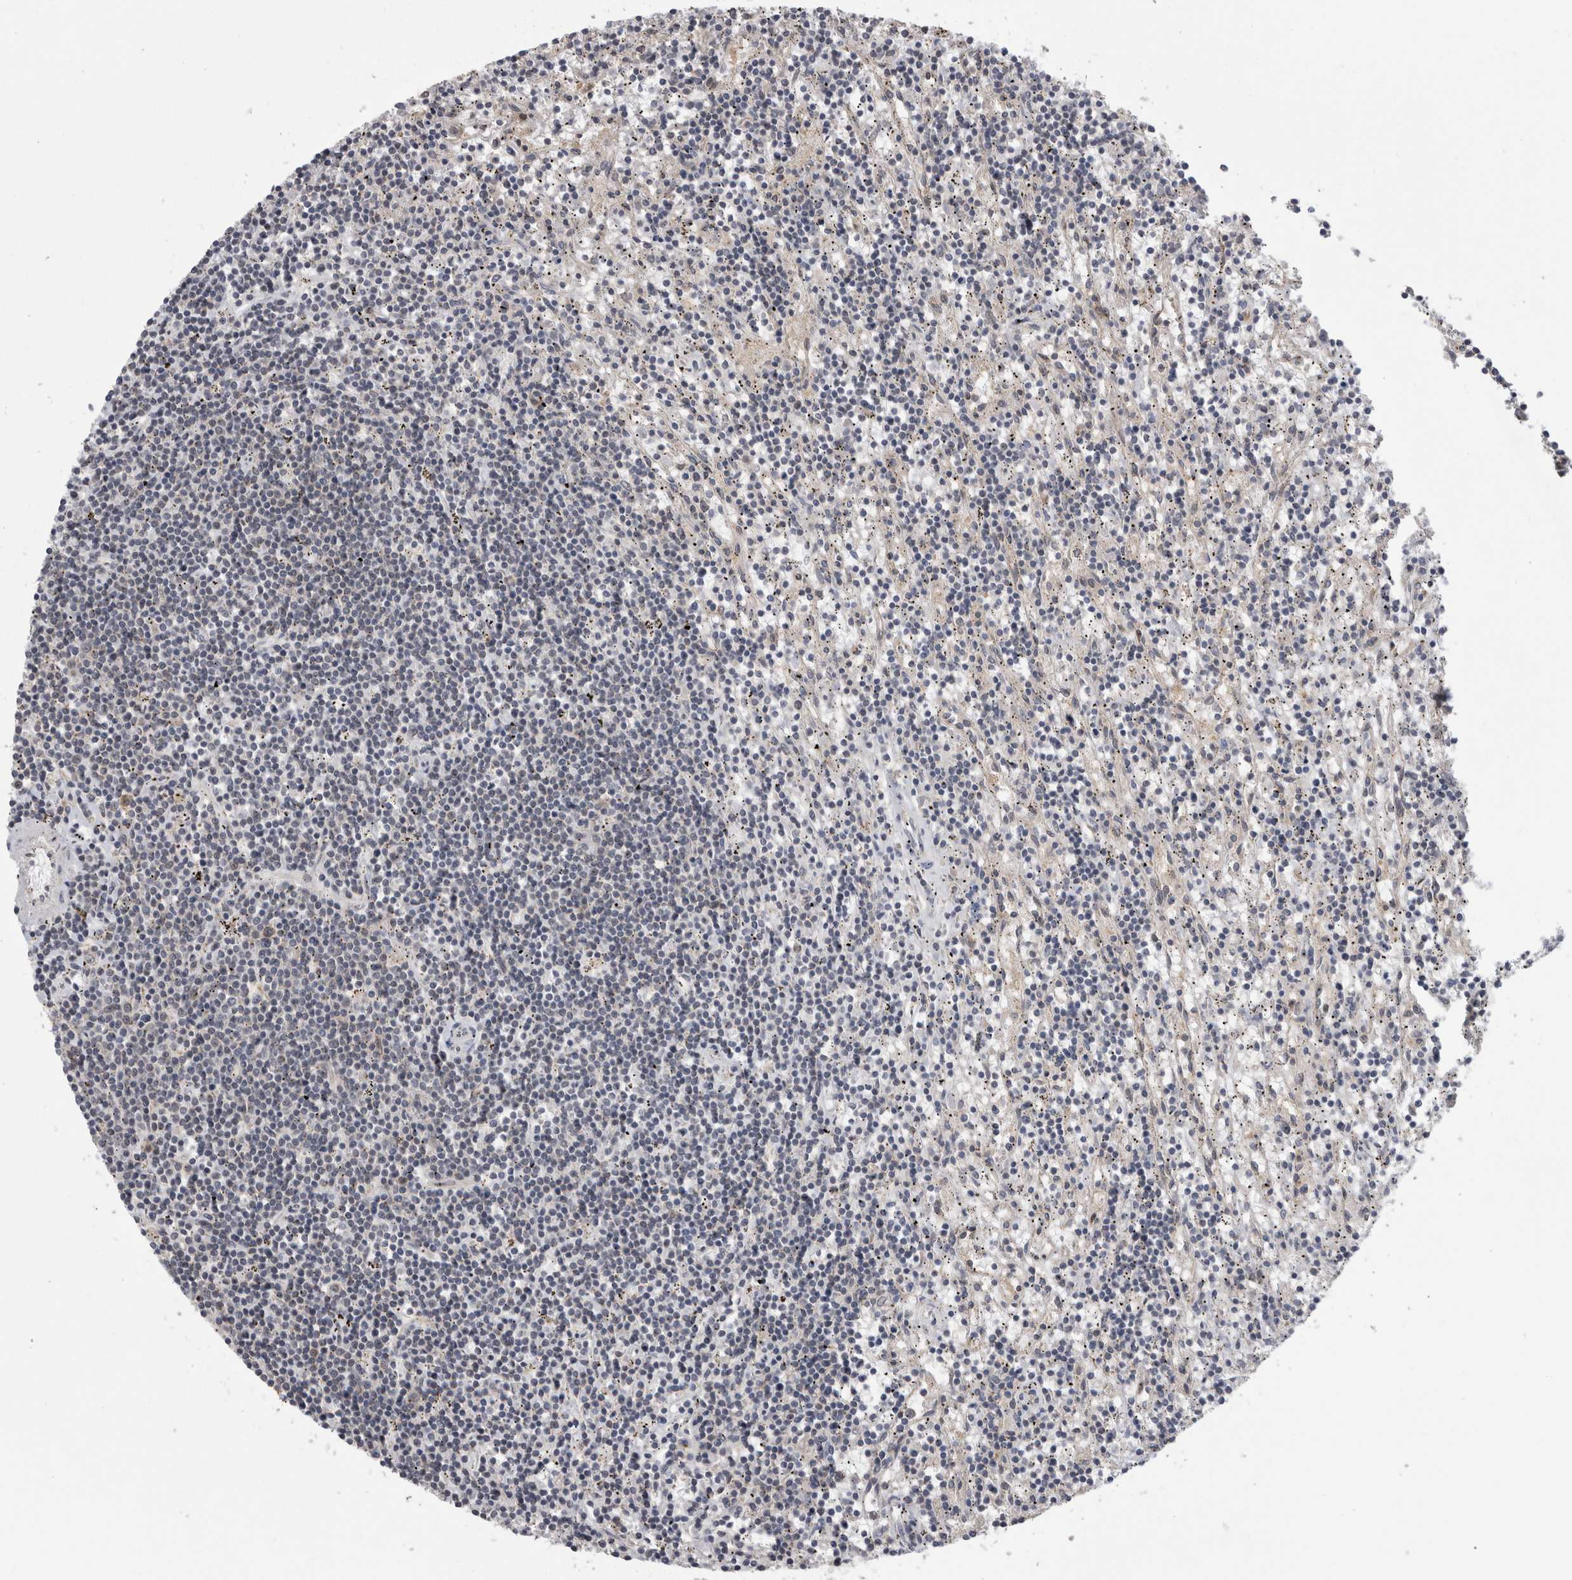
{"staining": {"intensity": "negative", "quantity": "none", "location": "none"}, "tissue": "lymphoma", "cell_type": "Tumor cells", "image_type": "cancer", "snomed": [{"axis": "morphology", "description": "Malignant lymphoma, non-Hodgkin's type, Low grade"}, {"axis": "topography", "description": "Spleen"}], "caption": "IHC photomicrograph of neoplastic tissue: human lymphoma stained with DAB (3,3'-diaminobenzidine) reveals no significant protein staining in tumor cells. Brightfield microscopy of immunohistochemistry (IHC) stained with DAB (3,3'-diaminobenzidine) (brown) and hematoxylin (blue), captured at high magnification.", "gene": "MTBP", "patient": {"sex": "male", "age": 76}}